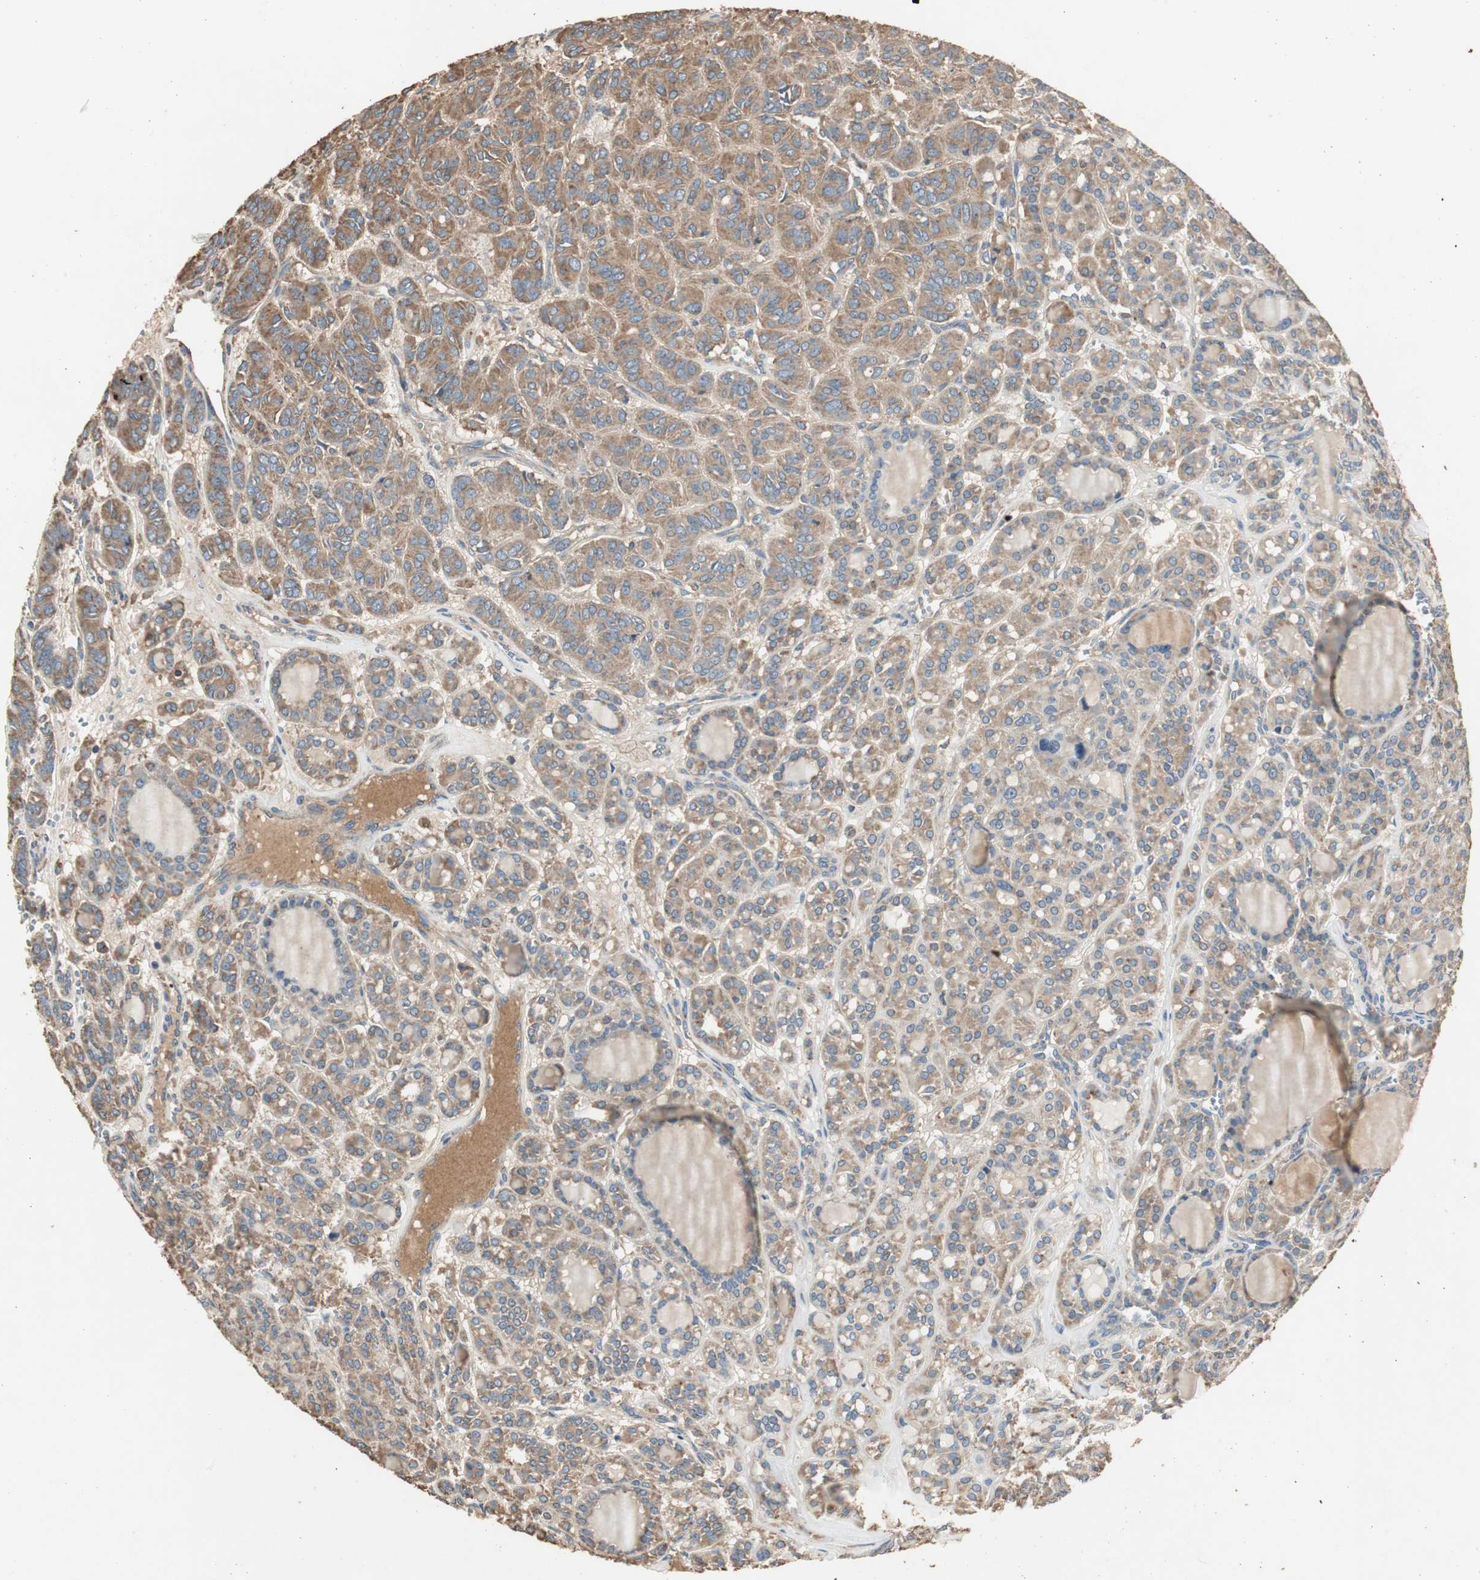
{"staining": {"intensity": "moderate", "quantity": ">75%", "location": "cytoplasmic/membranous"}, "tissue": "thyroid cancer", "cell_type": "Tumor cells", "image_type": "cancer", "snomed": [{"axis": "morphology", "description": "Follicular adenoma carcinoma, NOS"}, {"axis": "topography", "description": "Thyroid gland"}], "caption": "Immunohistochemistry of thyroid follicular adenoma carcinoma shows medium levels of moderate cytoplasmic/membranous staining in approximately >75% of tumor cells.", "gene": "TNFRSF14", "patient": {"sex": "female", "age": 71}}